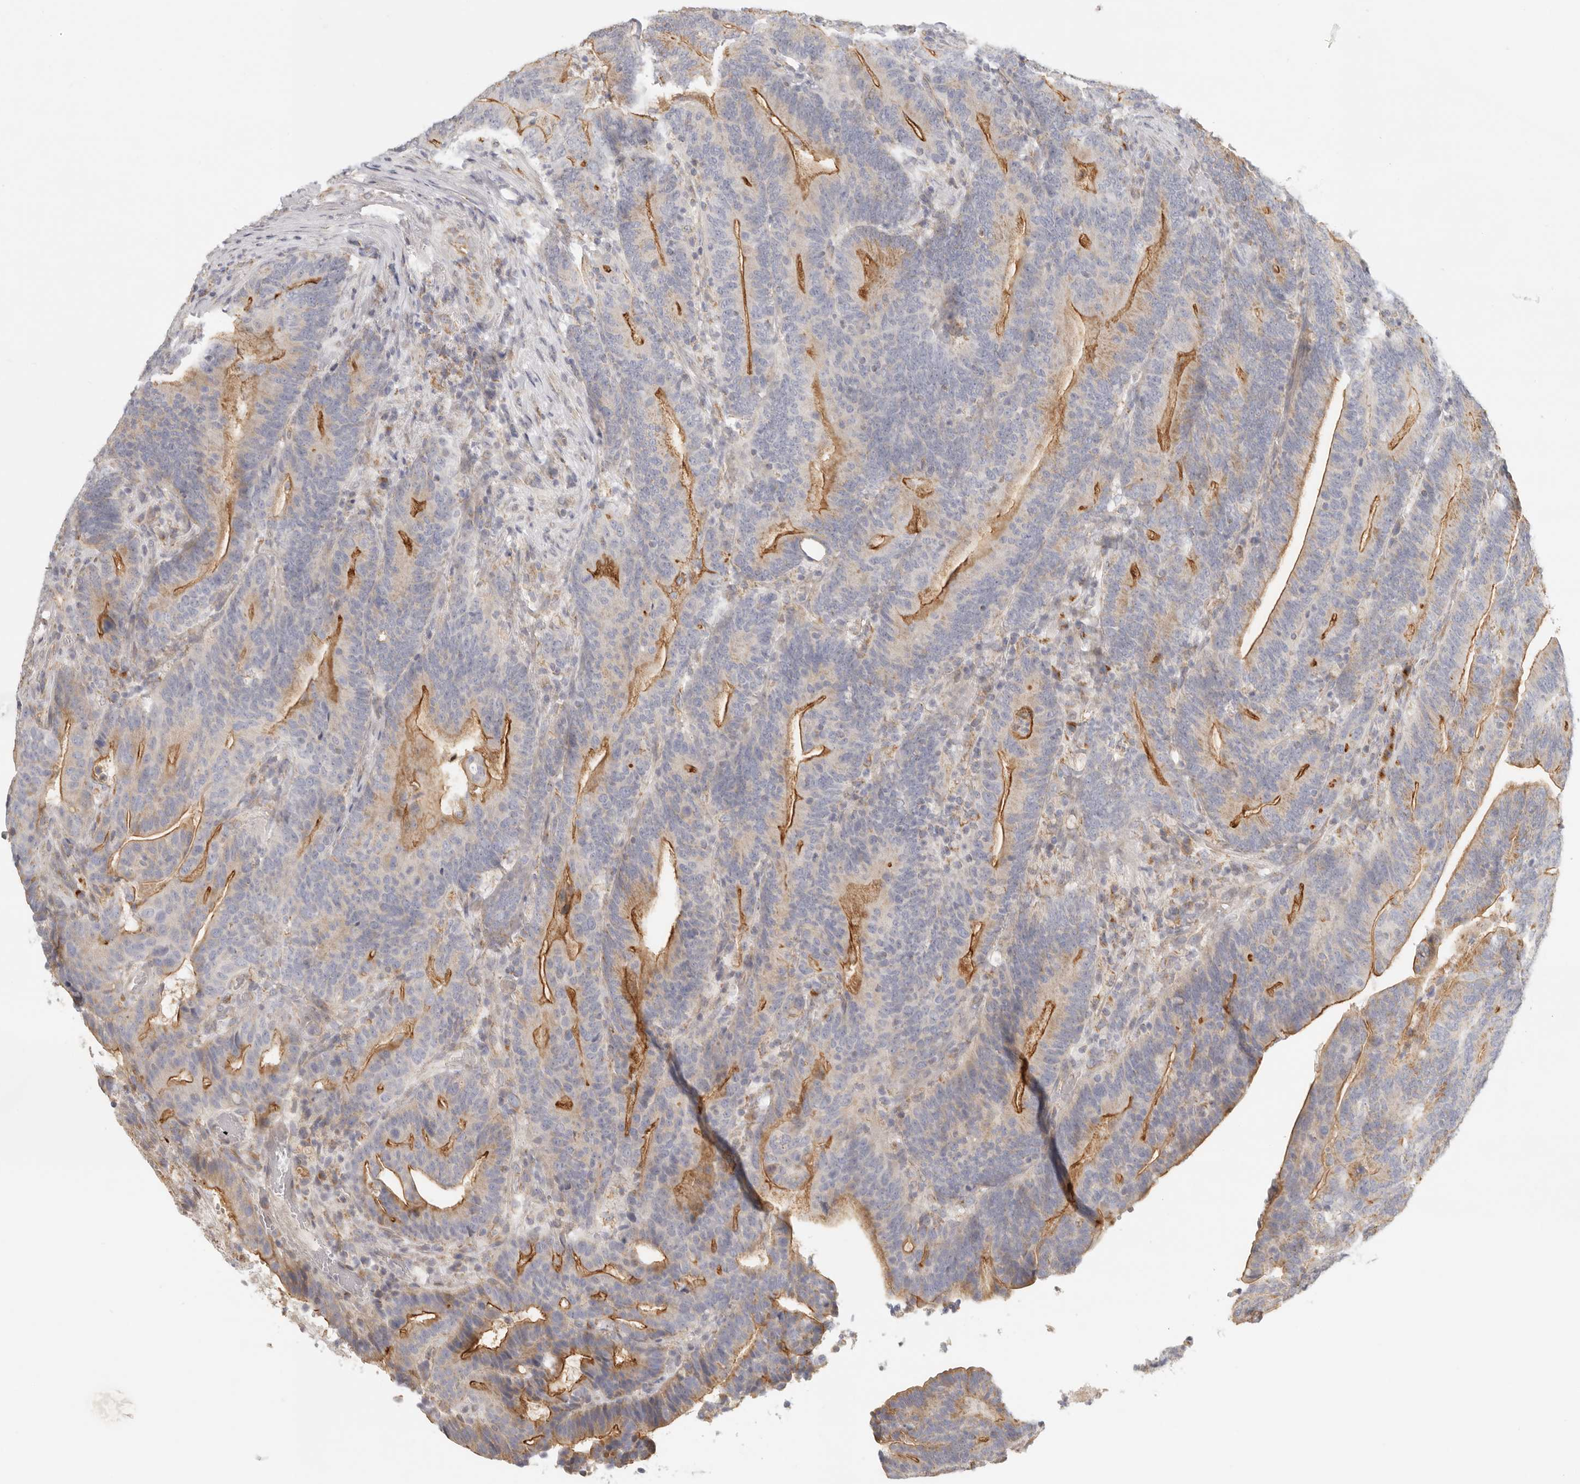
{"staining": {"intensity": "moderate", "quantity": "25%-75%", "location": "cytoplasmic/membranous"}, "tissue": "colorectal cancer", "cell_type": "Tumor cells", "image_type": "cancer", "snomed": [{"axis": "morphology", "description": "Adenocarcinoma, NOS"}, {"axis": "topography", "description": "Colon"}], "caption": "High-magnification brightfield microscopy of colorectal cancer stained with DAB (brown) and counterstained with hematoxylin (blue). tumor cells exhibit moderate cytoplasmic/membranous expression is seen in about25%-75% of cells.", "gene": "KDF1", "patient": {"sex": "female", "age": 66}}